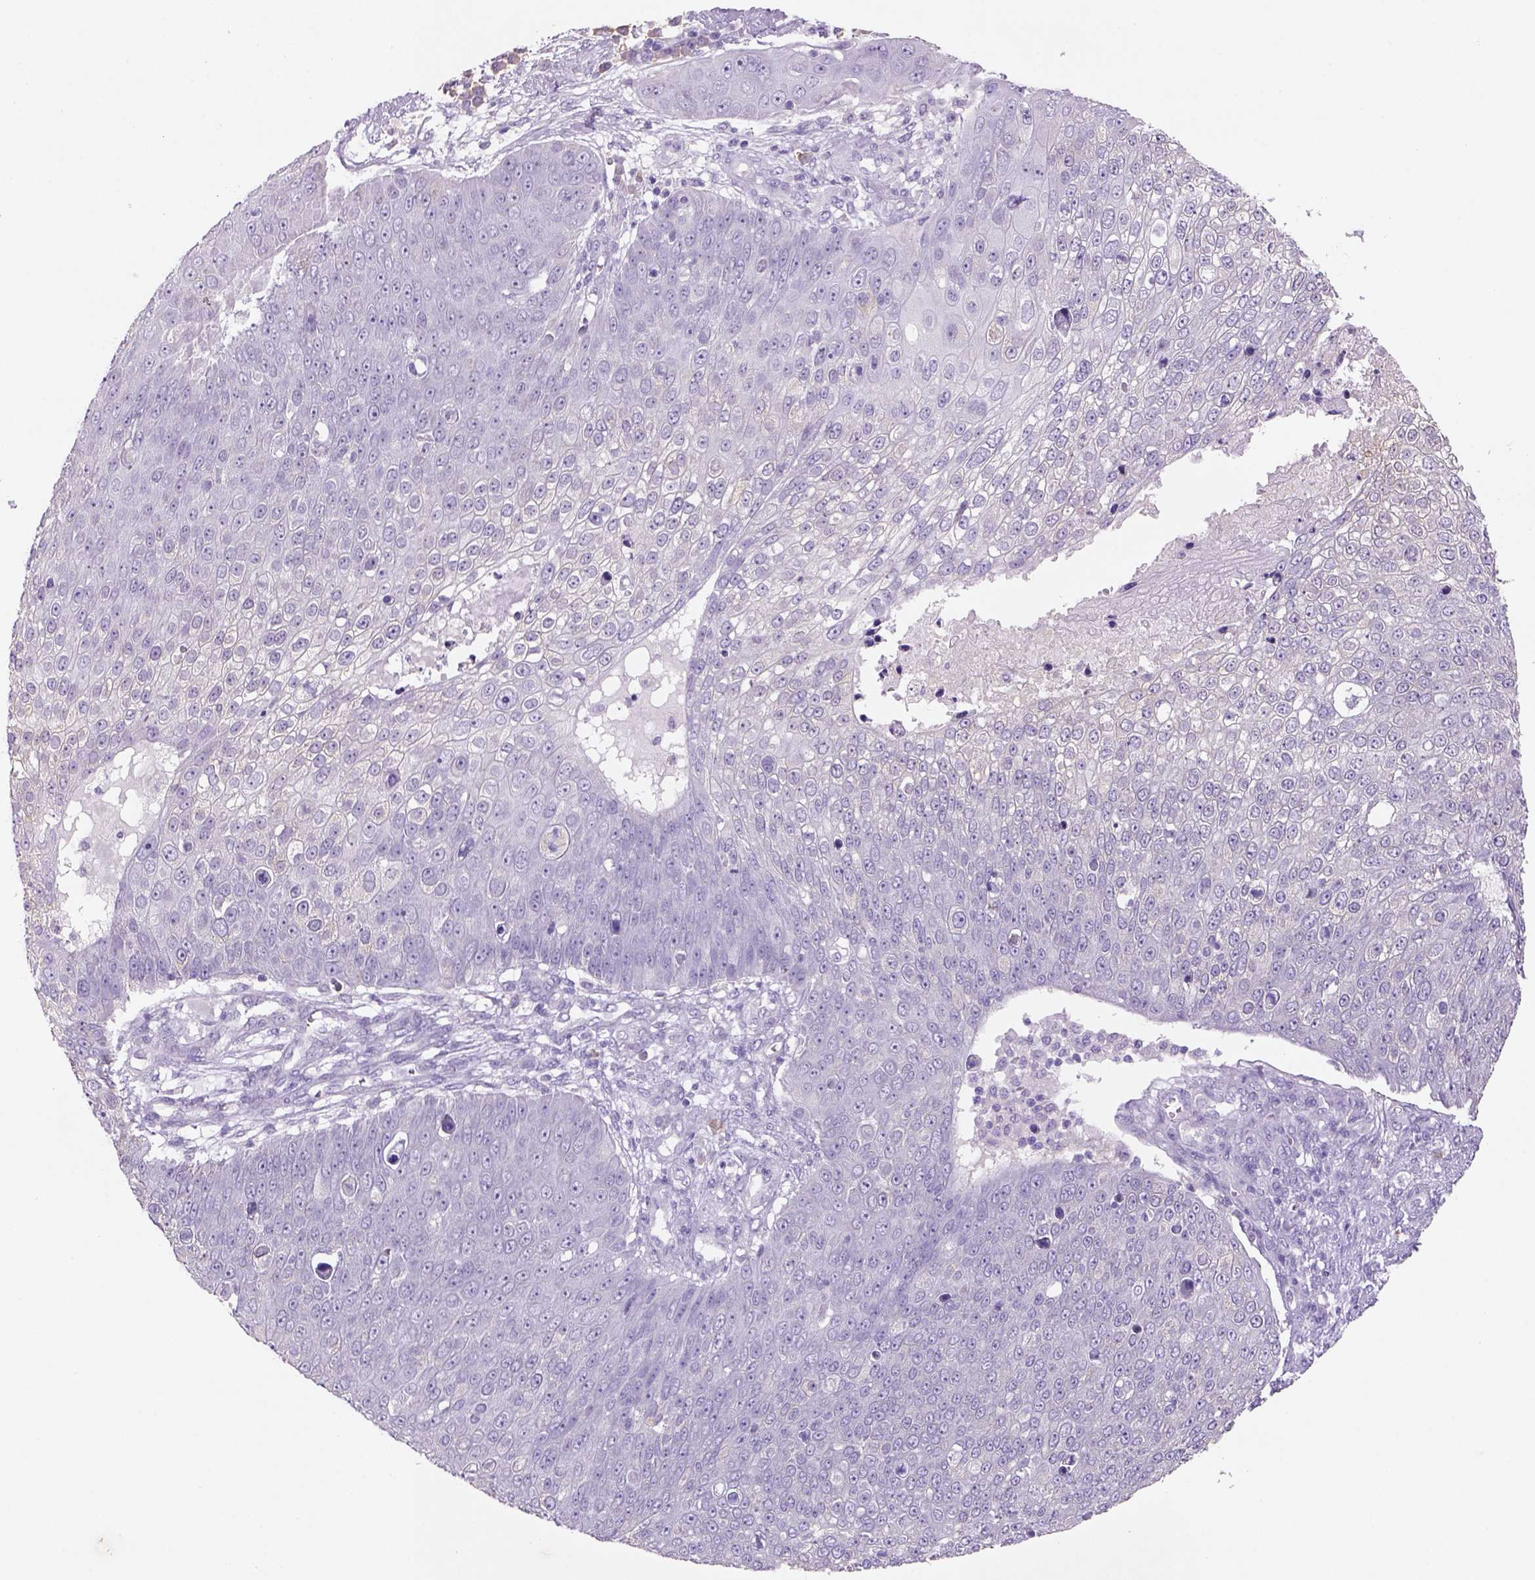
{"staining": {"intensity": "negative", "quantity": "none", "location": "none"}, "tissue": "skin cancer", "cell_type": "Tumor cells", "image_type": "cancer", "snomed": [{"axis": "morphology", "description": "Squamous cell carcinoma, NOS"}, {"axis": "topography", "description": "Skin"}], "caption": "Tumor cells are negative for brown protein staining in skin cancer.", "gene": "NAALAD2", "patient": {"sex": "male", "age": 71}}